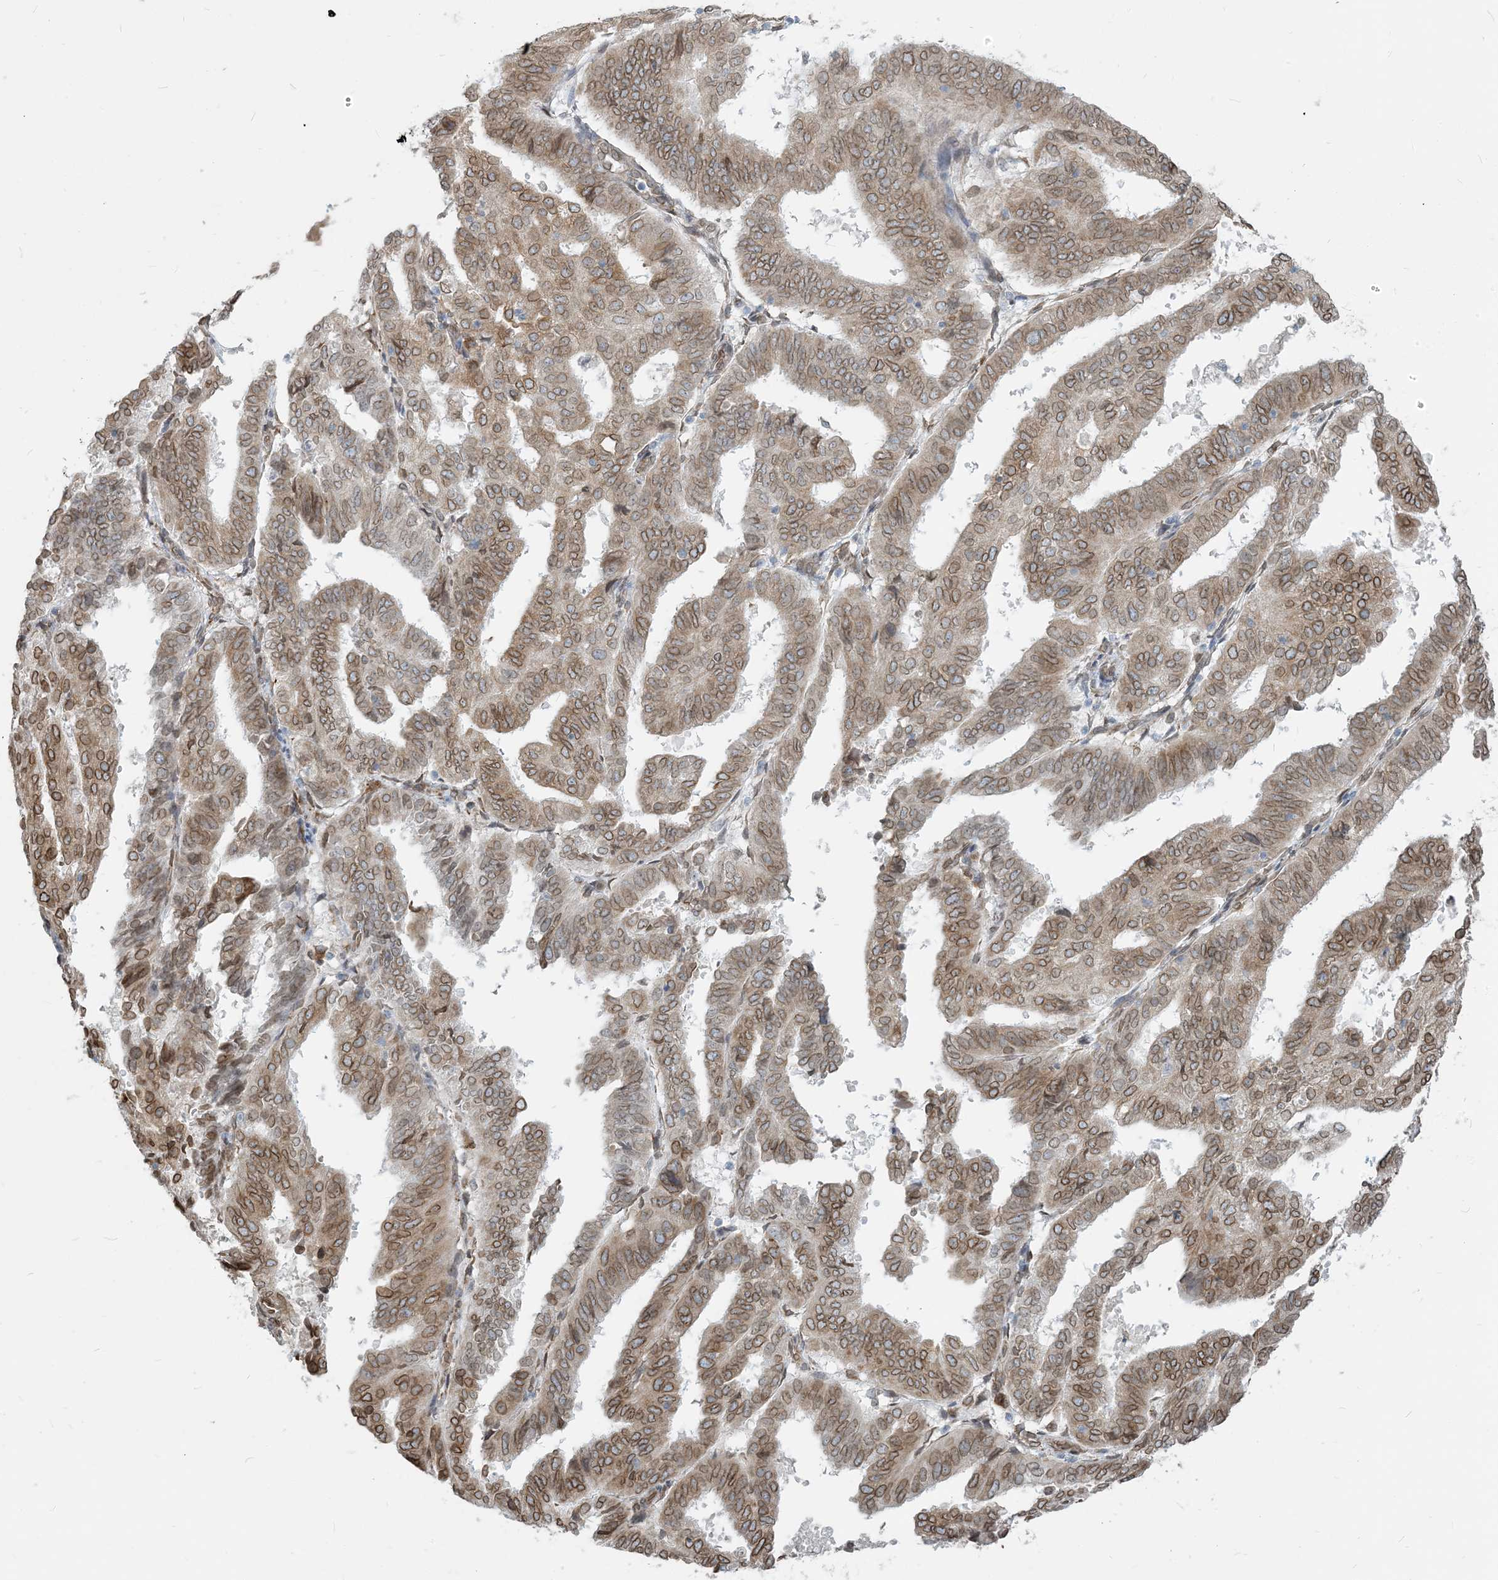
{"staining": {"intensity": "moderate", "quantity": ">75%", "location": "cytoplasmic/membranous,nuclear"}, "tissue": "endometrial cancer", "cell_type": "Tumor cells", "image_type": "cancer", "snomed": [{"axis": "morphology", "description": "Adenocarcinoma, NOS"}, {"axis": "topography", "description": "Uterus"}], "caption": "This micrograph exhibits adenocarcinoma (endometrial) stained with IHC to label a protein in brown. The cytoplasmic/membranous and nuclear of tumor cells show moderate positivity for the protein. Nuclei are counter-stained blue.", "gene": "WWP1", "patient": {"sex": "female", "age": 77}}